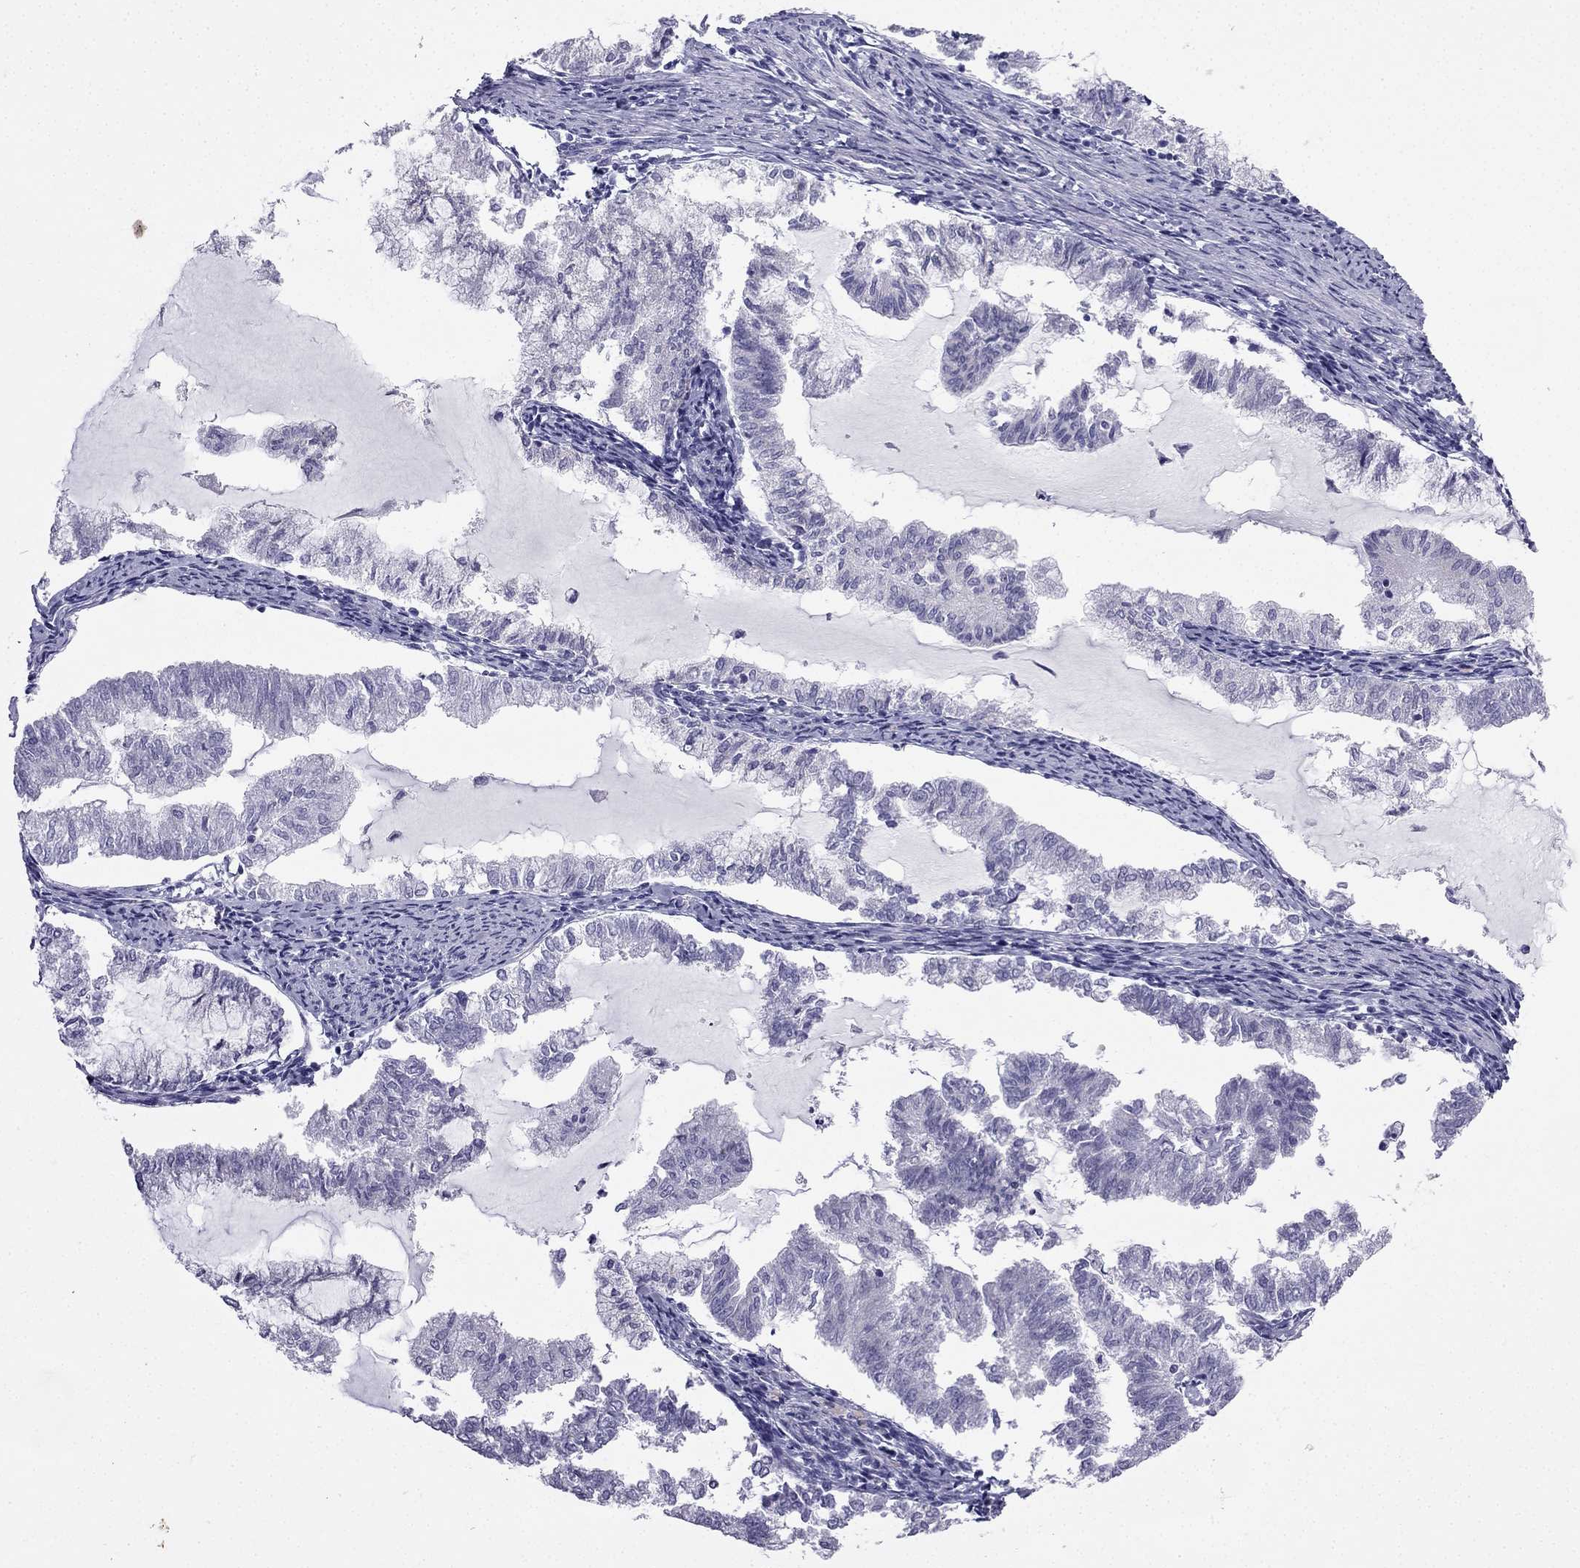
{"staining": {"intensity": "negative", "quantity": "none", "location": "none"}, "tissue": "endometrial cancer", "cell_type": "Tumor cells", "image_type": "cancer", "snomed": [{"axis": "morphology", "description": "Adenocarcinoma, NOS"}, {"axis": "topography", "description": "Endometrium"}], "caption": "This is an immunohistochemistry photomicrograph of human endometrial cancer. There is no staining in tumor cells.", "gene": "GJA8", "patient": {"sex": "female", "age": 79}}